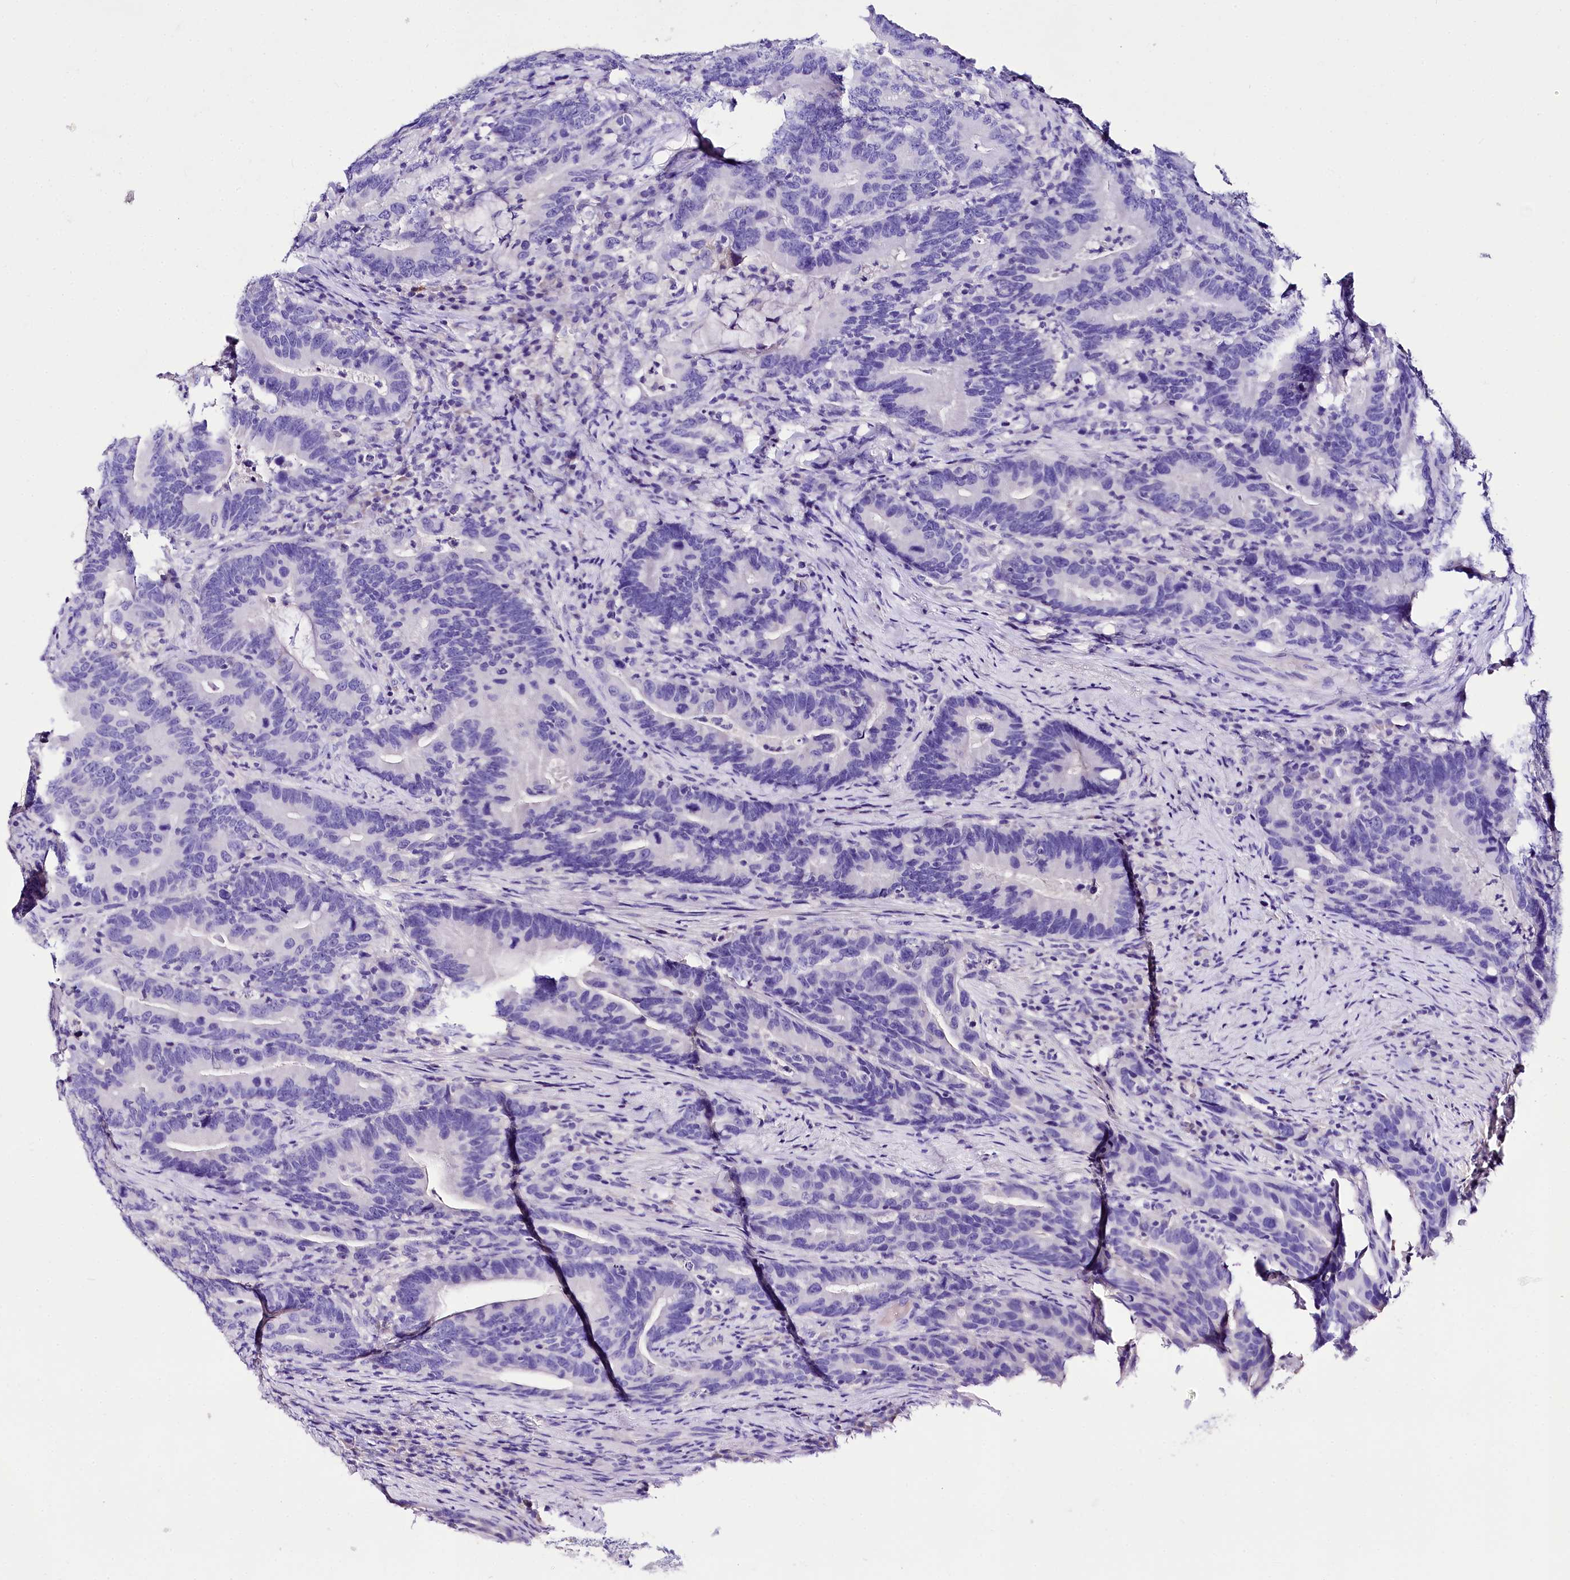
{"staining": {"intensity": "negative", "quantity": "none", "location": "none"}, "tissue": "colorectal cancer", "cell_type": "Tumor cells", "image_type": "cancer", "snomed": [{"axis": "morphology", "description": "Adenocarcinoma, NOS"}, {"axis": "topography", "description": "Colon"}], "caption": "This is a photomicrograph of IHC staining of colorectal cancer, which shows no staining in tumor cells.", "gene": "A2ML1", "patient": {"sex": "female", "age": 66}}